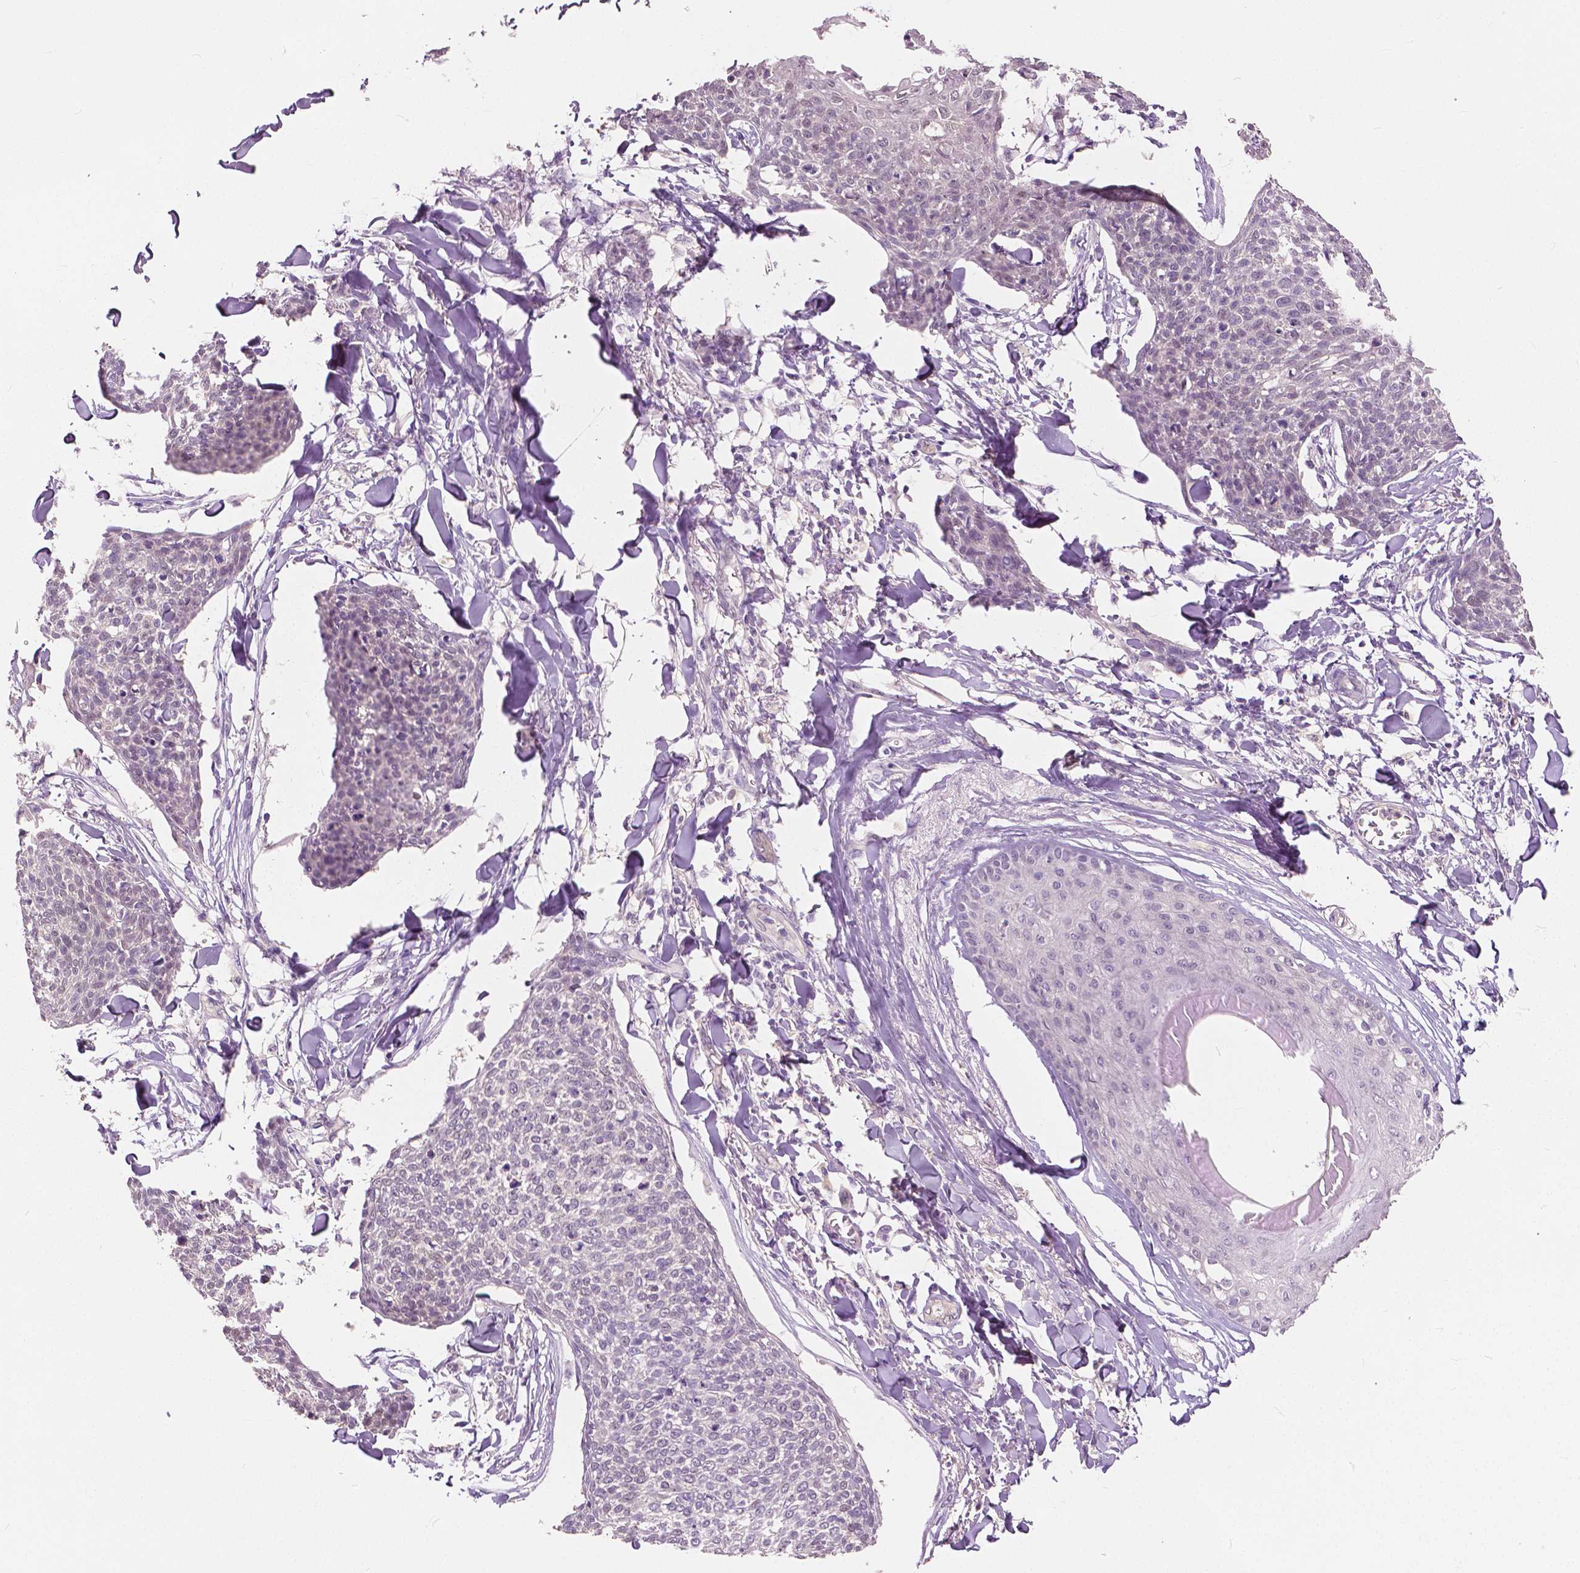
{"staining": {"intensity": "negative", "quantity": "none", "location": "none"}, "tissue": "skin cancer", "cell_type": "Tumor cells", "image_type": "cancer", "snomed": [{"axis": "morphology", "description": "Squamous cell carcinoma, NOS"}, {"axis": "topography", "description": "Skin"}, {"axis": "topography", "description": "Vulva"}], "caption": "An image of squamous cell carcinoma (skin) stained for a protein shows no brown staining in tumor cells. (DAB (3,3'-diaminobenzidine) immunohistochemistry (IHC) visualized using brightfield microscopy, high magnification).", "gene": "TKFC", "patient": {"sex": "female", "age": 75}}